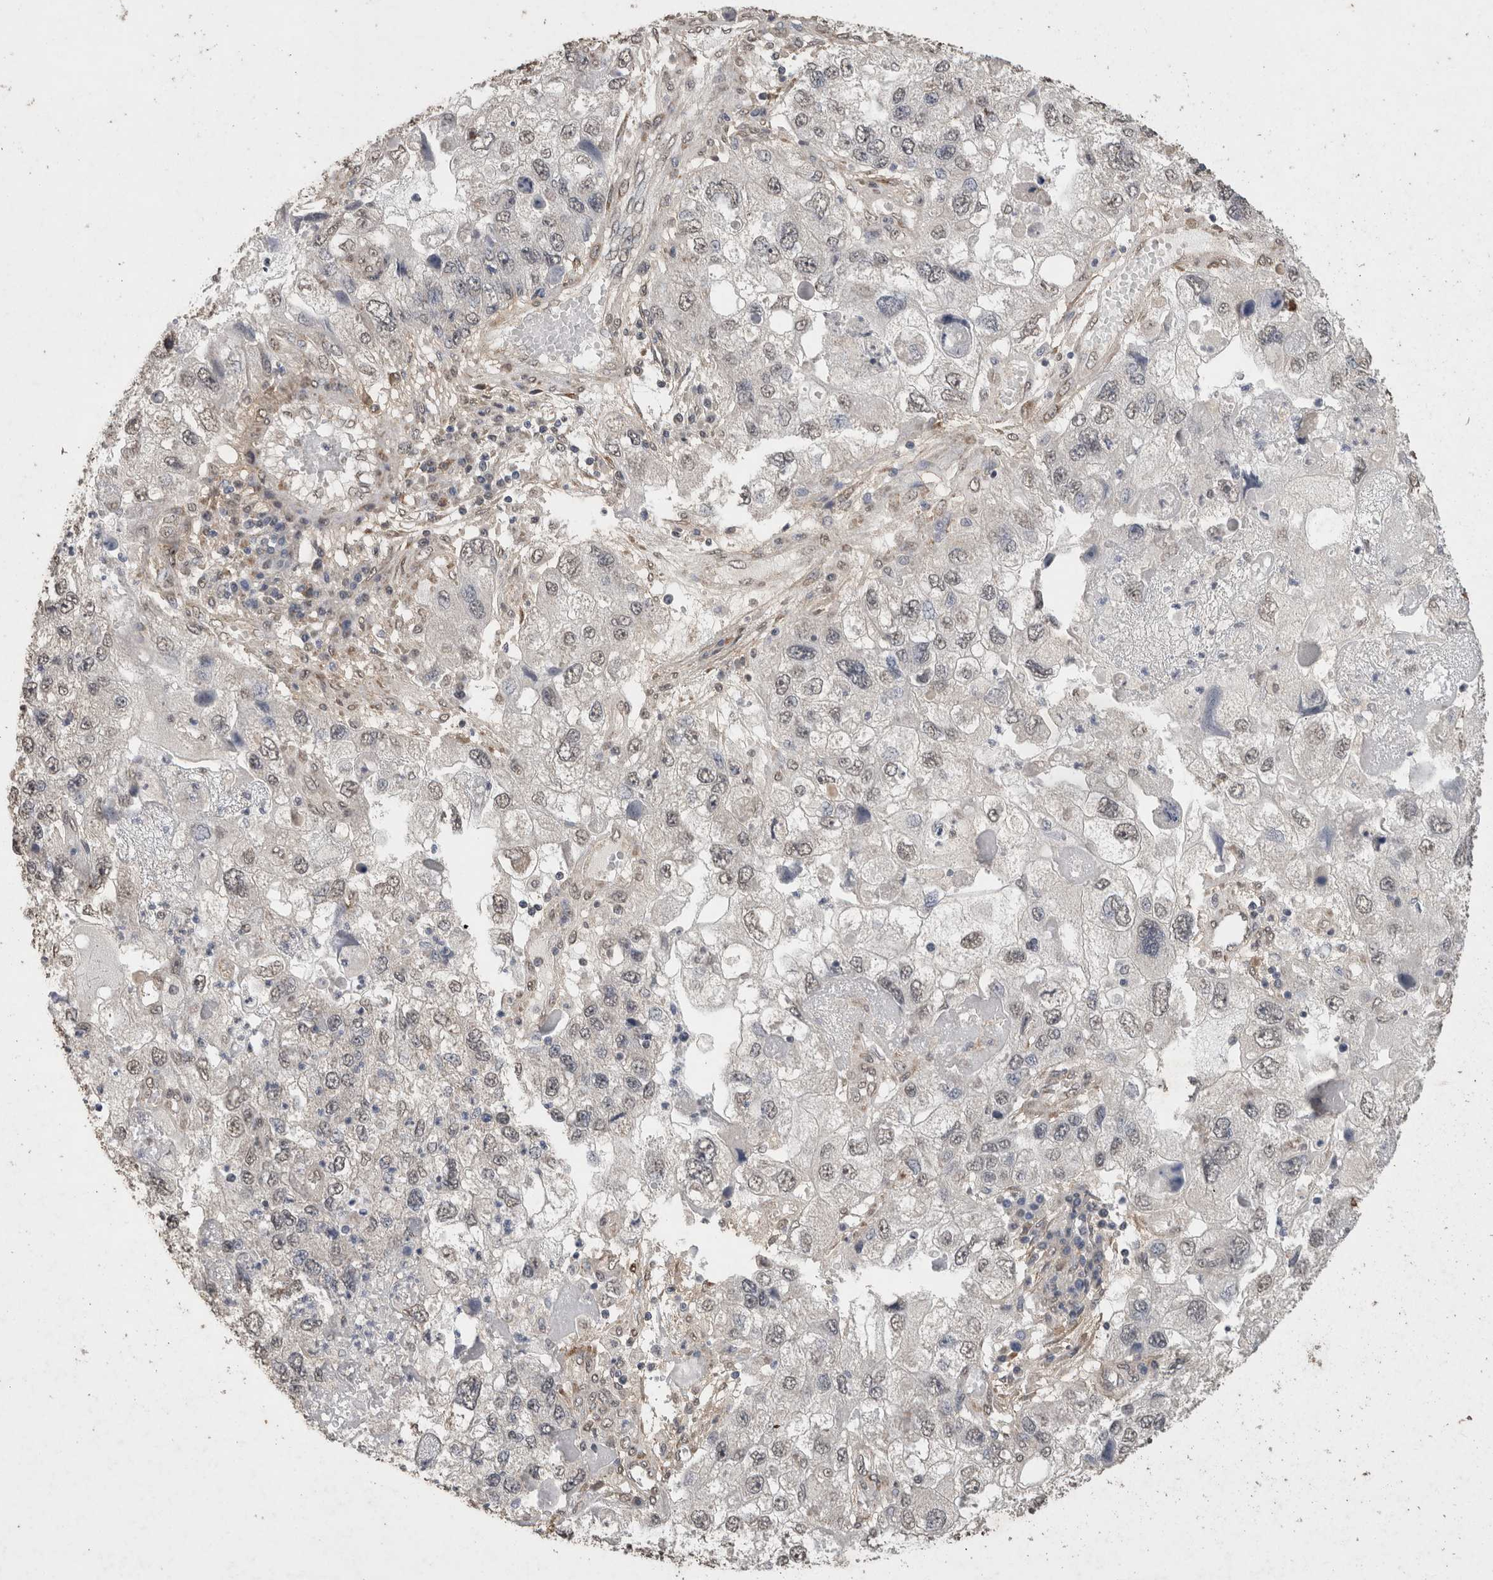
{"staining": {"intensity": "negative", "quantity": "none", "location": "none"}, "tissue": "endometrial cancer", "cell_type": "Tumor cells", "image_type": "cancer", "snomed": [{"axis": "morphology", "description": "Adenocarcinoma, NOS"}, {"axis": "topography", "description": "Endometrium"}], "caption": "This is an IHC photomicrograph of human endometrial cancer. There is no staining in tumor cells.", "gene": "C1QTNF5", "patient": {"sex": "female", "age": 49}}